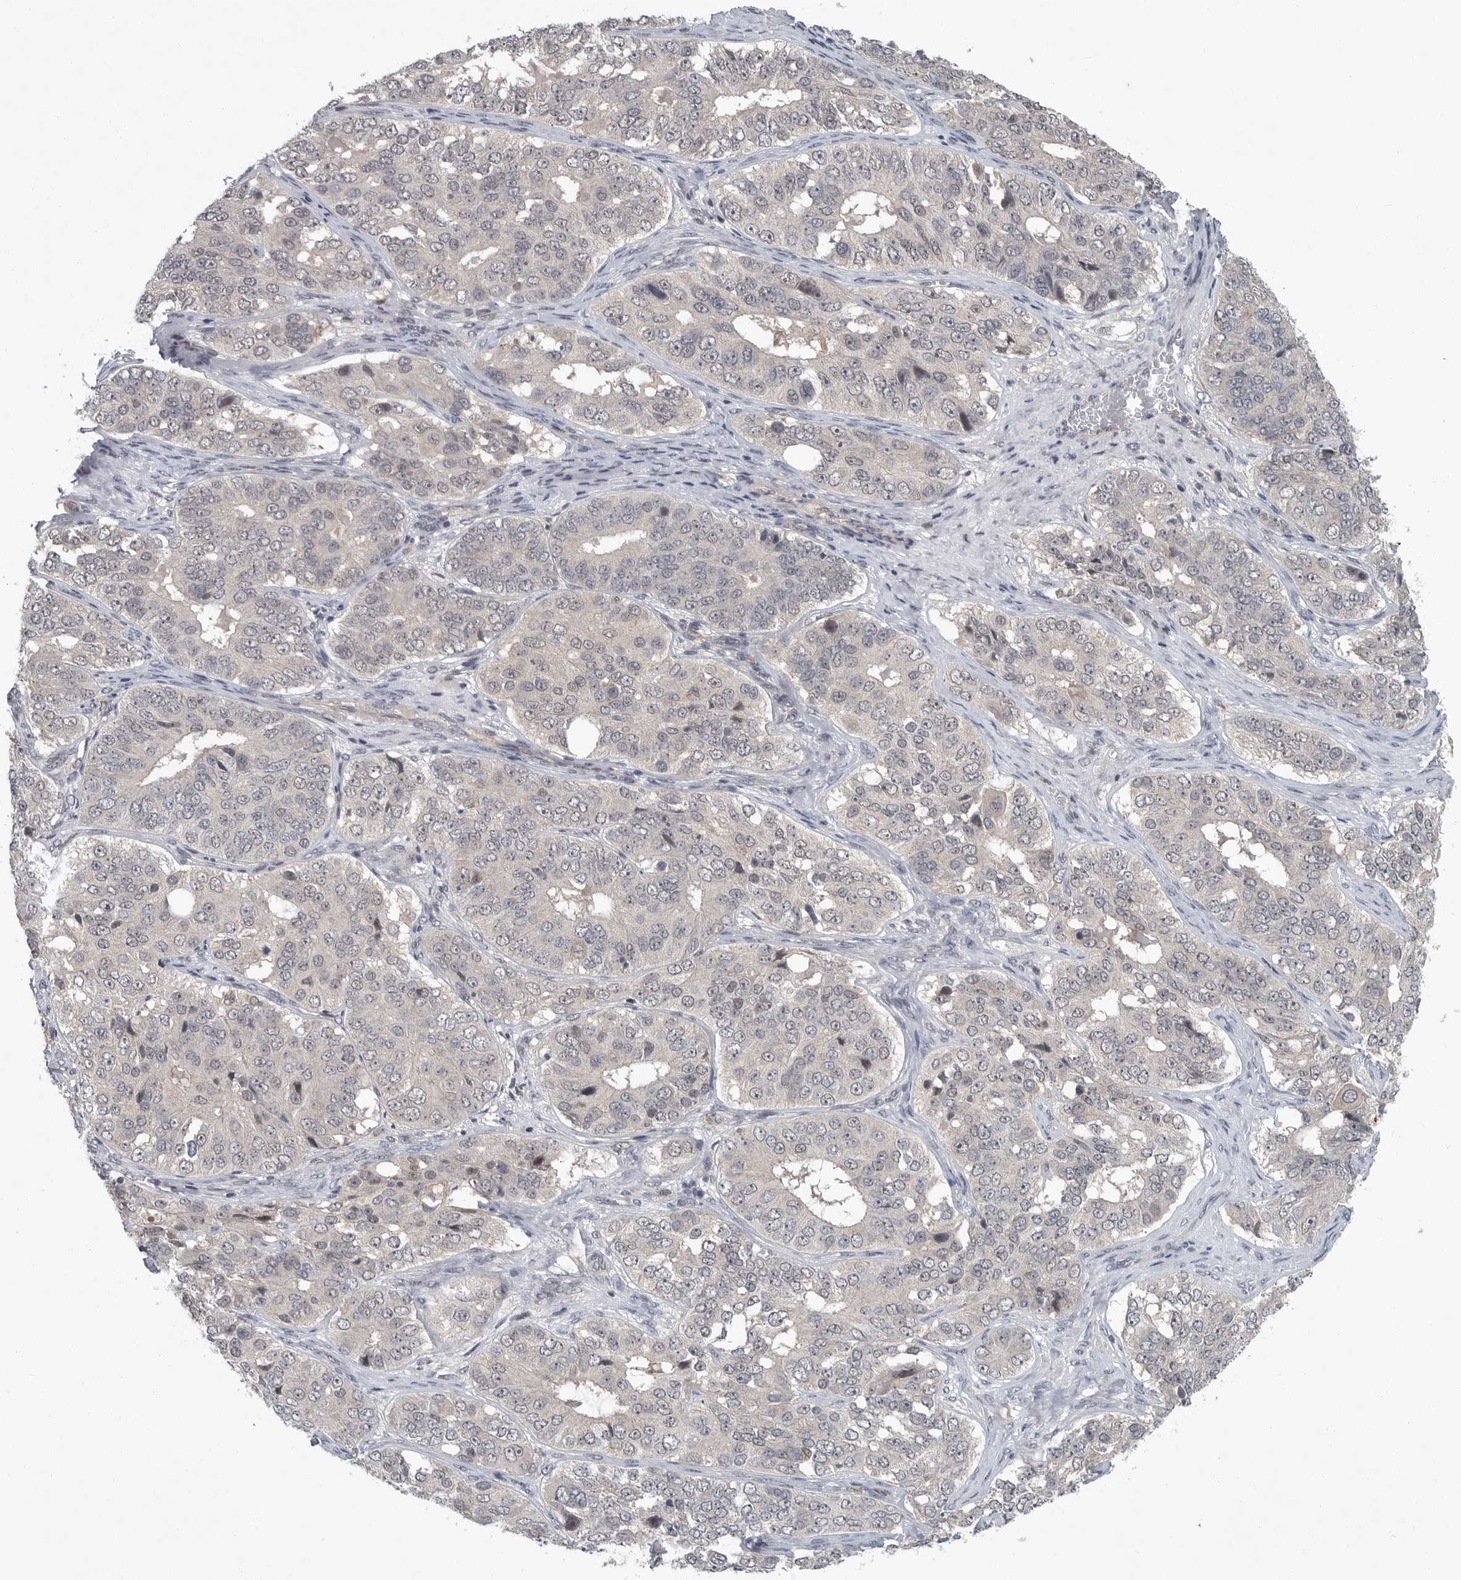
{"staining": {"intensity": "negative", "quantity": "none", "location": "none"}, "tissue": "ovarian cancer", "cell_type": "Tumor cells", "image_type": "cancer", "snomed": [{"axis": "morphology", "description": "Carcinoma, endometroid"}, {"axis": "topography", "description": "Ovary"}], "caption": "Tumor cells are negative for brown protein staining in ovarian endometroid carcinoma.", "gene": "SCP2", "patient": {"sex": "female", "age": 51}}